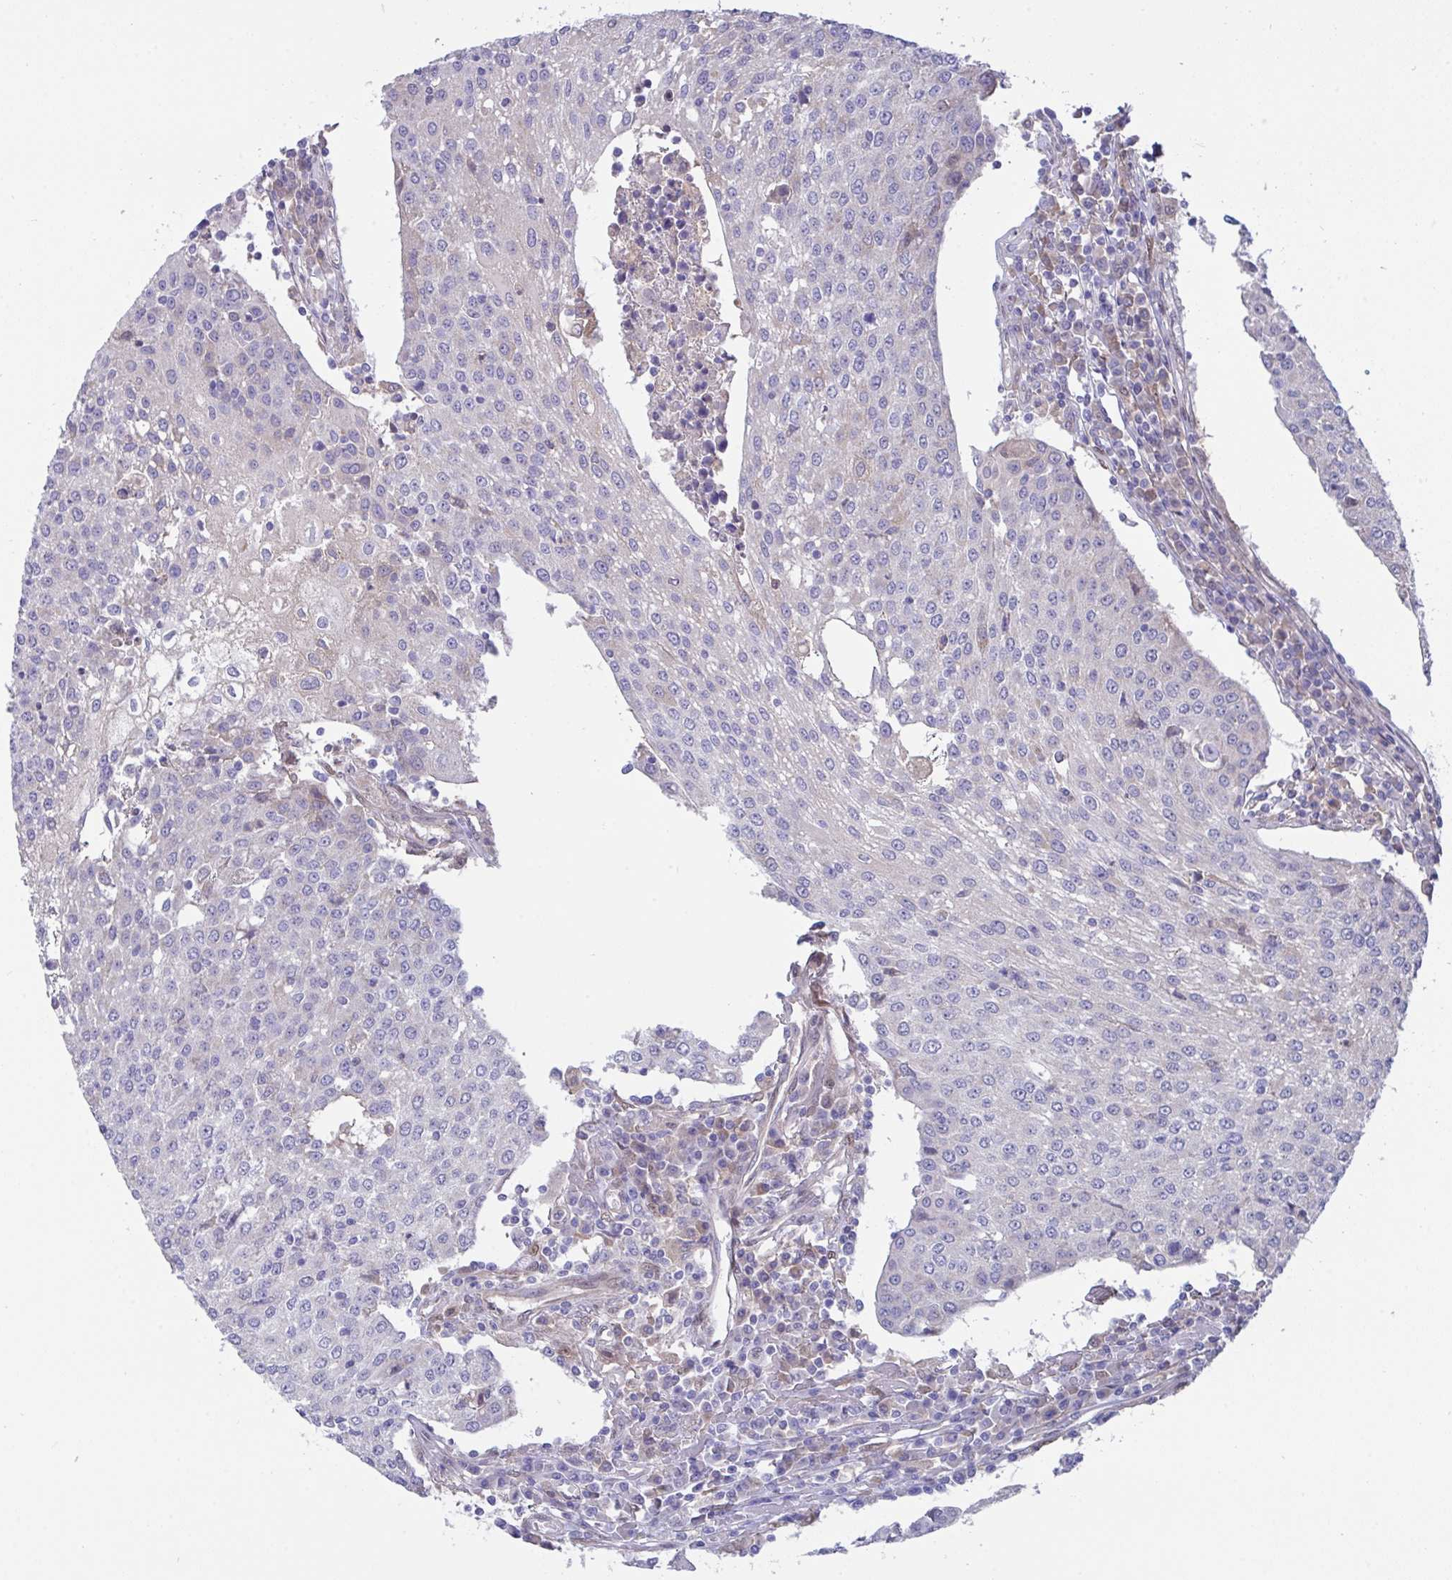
{"staining": {"intensity": "negative", "quantity": "none", "location": "none"}, "tissue": "urothelial cancer", "cell_type": "Tumor cells", "image_type": "cancer", "snomed": [{"axis": "morphology", "description": "Urothelial carcinoma, High grade"}, {"axis": "topography", "description": "Urinary bladder"}], "caption": "An image of urothelial cancer stained for a protein shows no brown staining in tumor cells. (DAB immunohistochemistry with hematoxylin counter stain).", "gene": "L3HYPDH", "patient": {"sex": "female", "age": 85}}